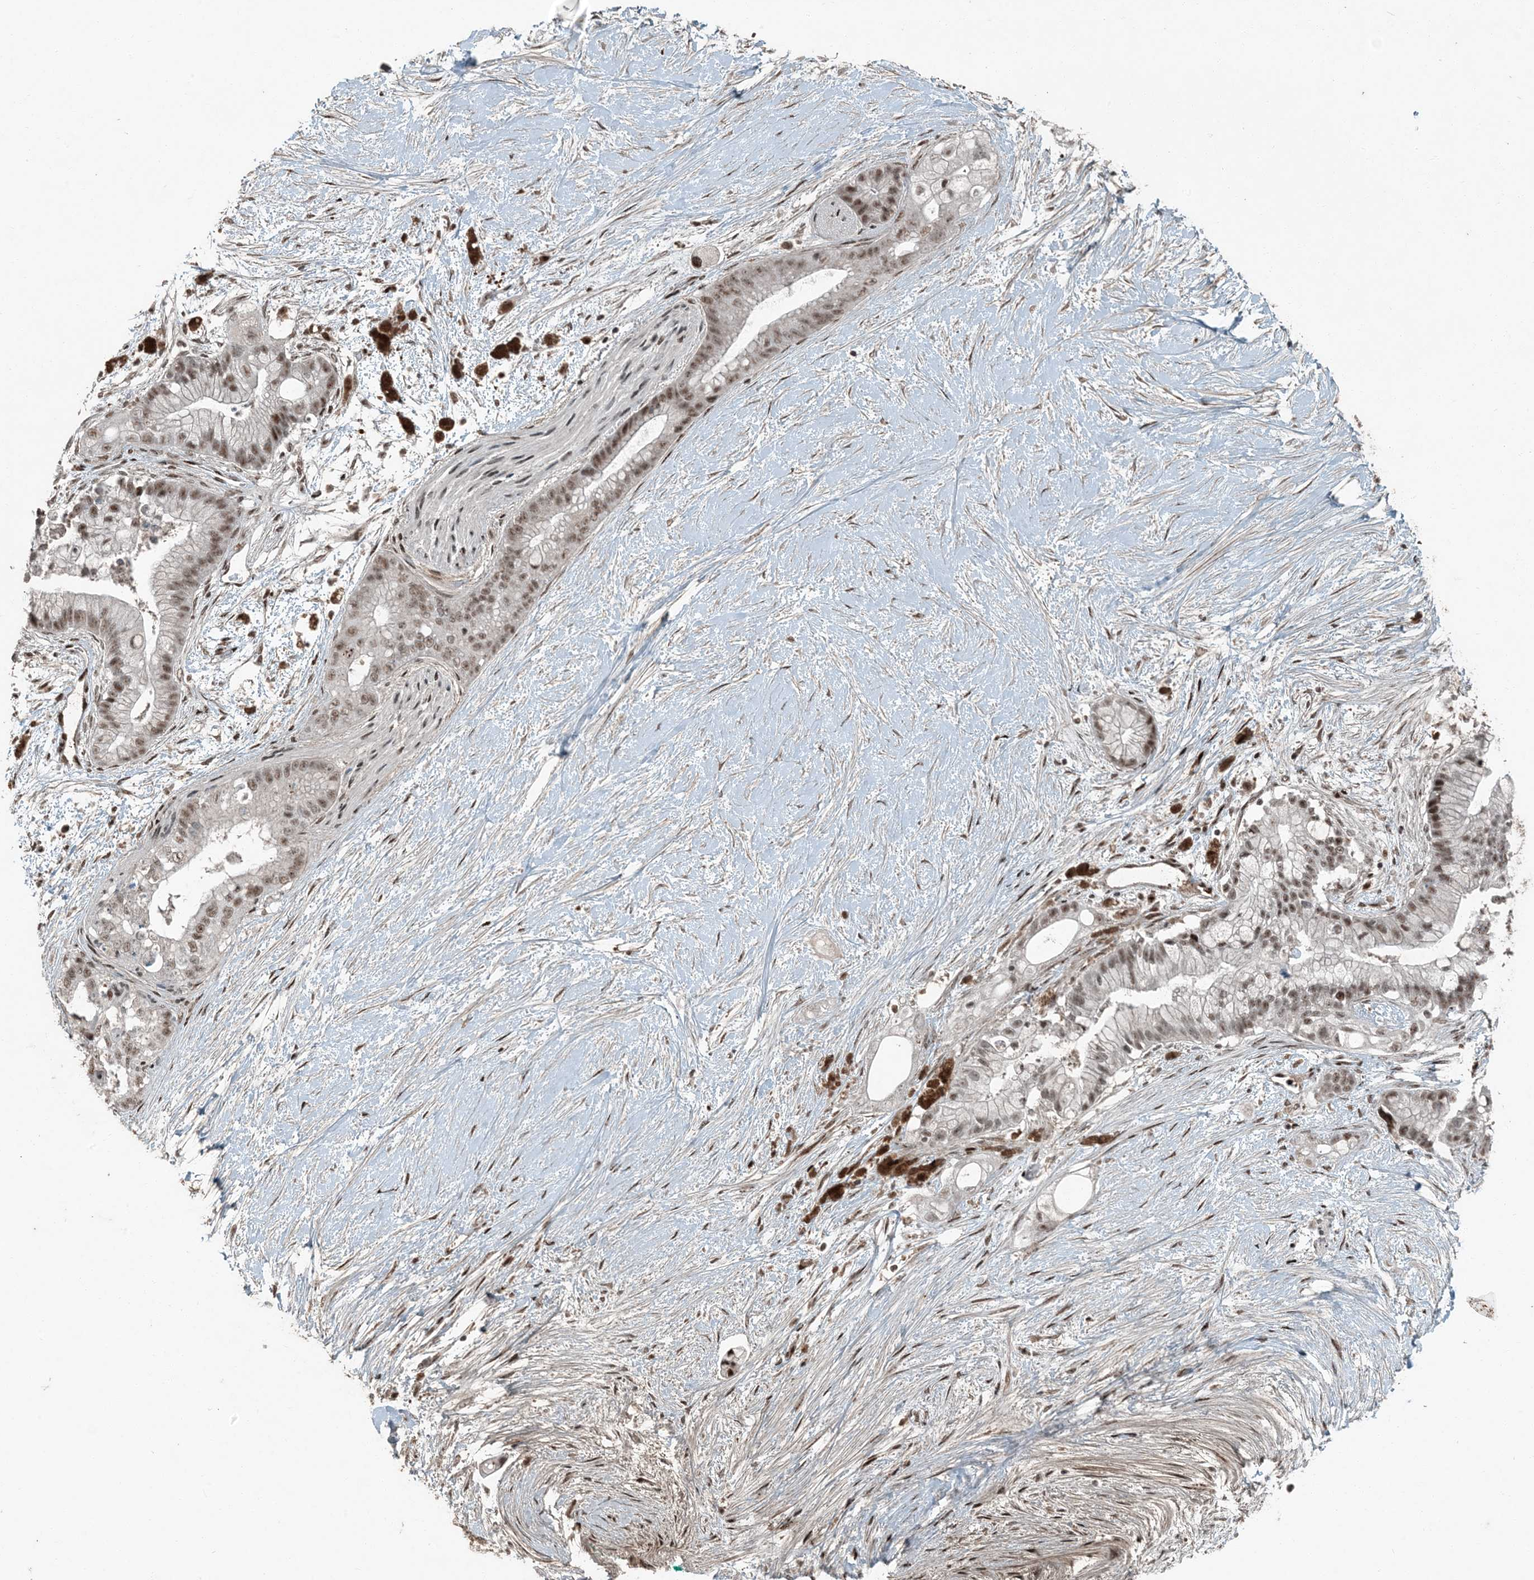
{"staining": {"intensity": "moderate", "quantity": "<25%", "location": "nuclear"}, "tissue": "pancreatic cancer", "cell_type": "Tumor cells", "image_type": "cancer", "snomed": [{"axis": "morphology", "description": "Adenocarcinoma, NOS"}, {"axis": "topography", "description": "Pancreas"}], "caption": "Pancreatic adenocarcinoma was stained to show a protein in brown. There is low levels of moderate nuclear staining in approximately <25% of tumor cells.", "gene": "TADA2B", "patient": {"sex": "male", "age": 53}}